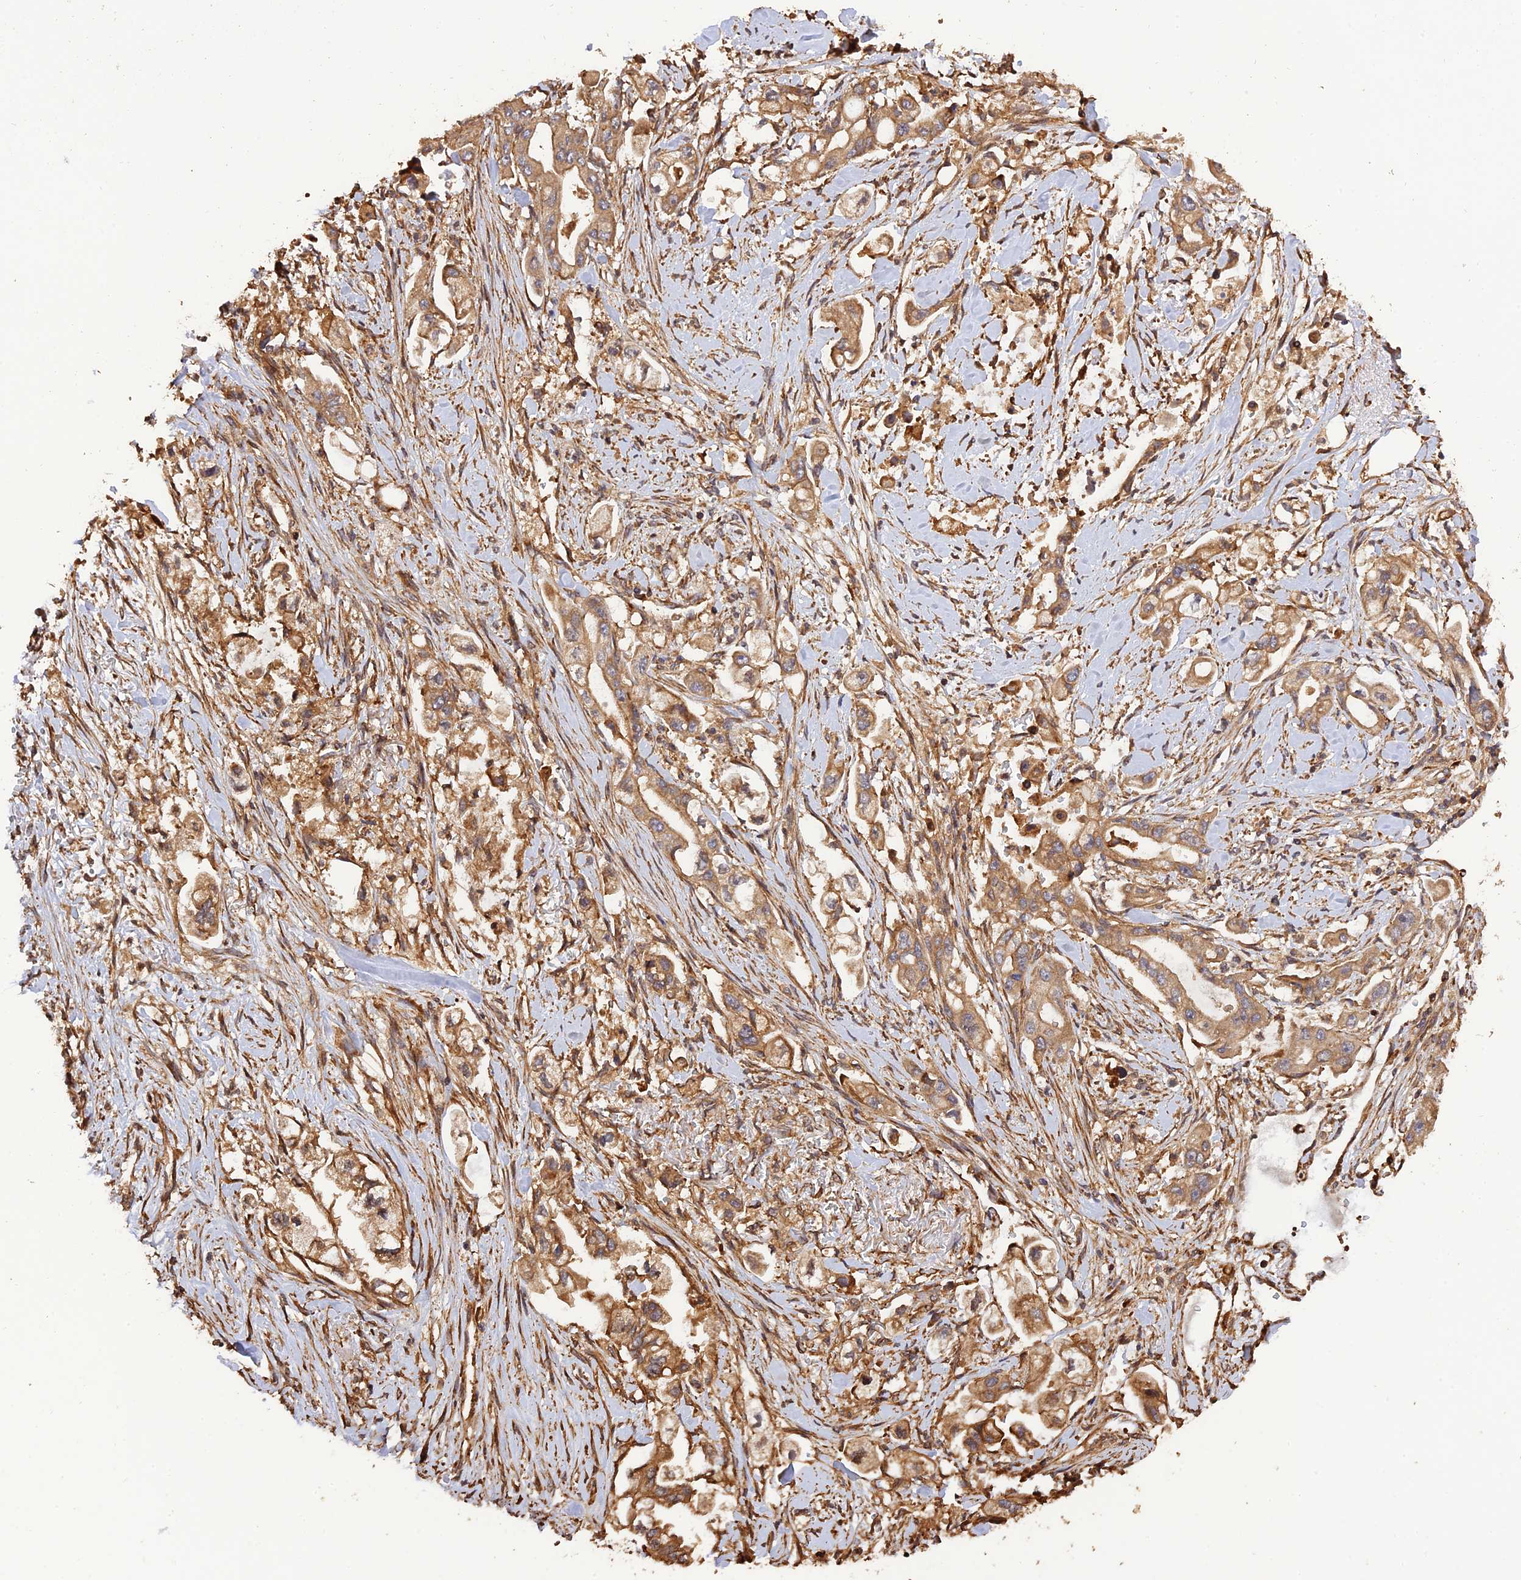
{"staining": {"intensity": "moderate", "quantity": ">75%", "location": "cytoplasmic/membranous"}, "tissue": "stomach cancer", "cell_type": "Tumor cells", "image_type": "cancer", "snomed": [{"axis": "morphology", "description": "Adenocarcinoma, NOS"}, {"axis": "topography", "description": "Stomach"}], "caption": "Immunohistochemical staining of adenocarcinoma (stomach) displays medium levels of moderate cytoplasmic/membranous protein expression in approximately >75% of tumor cells.", "gene": "CREBL2", "patient": {"sex": "male", "age": 62}}